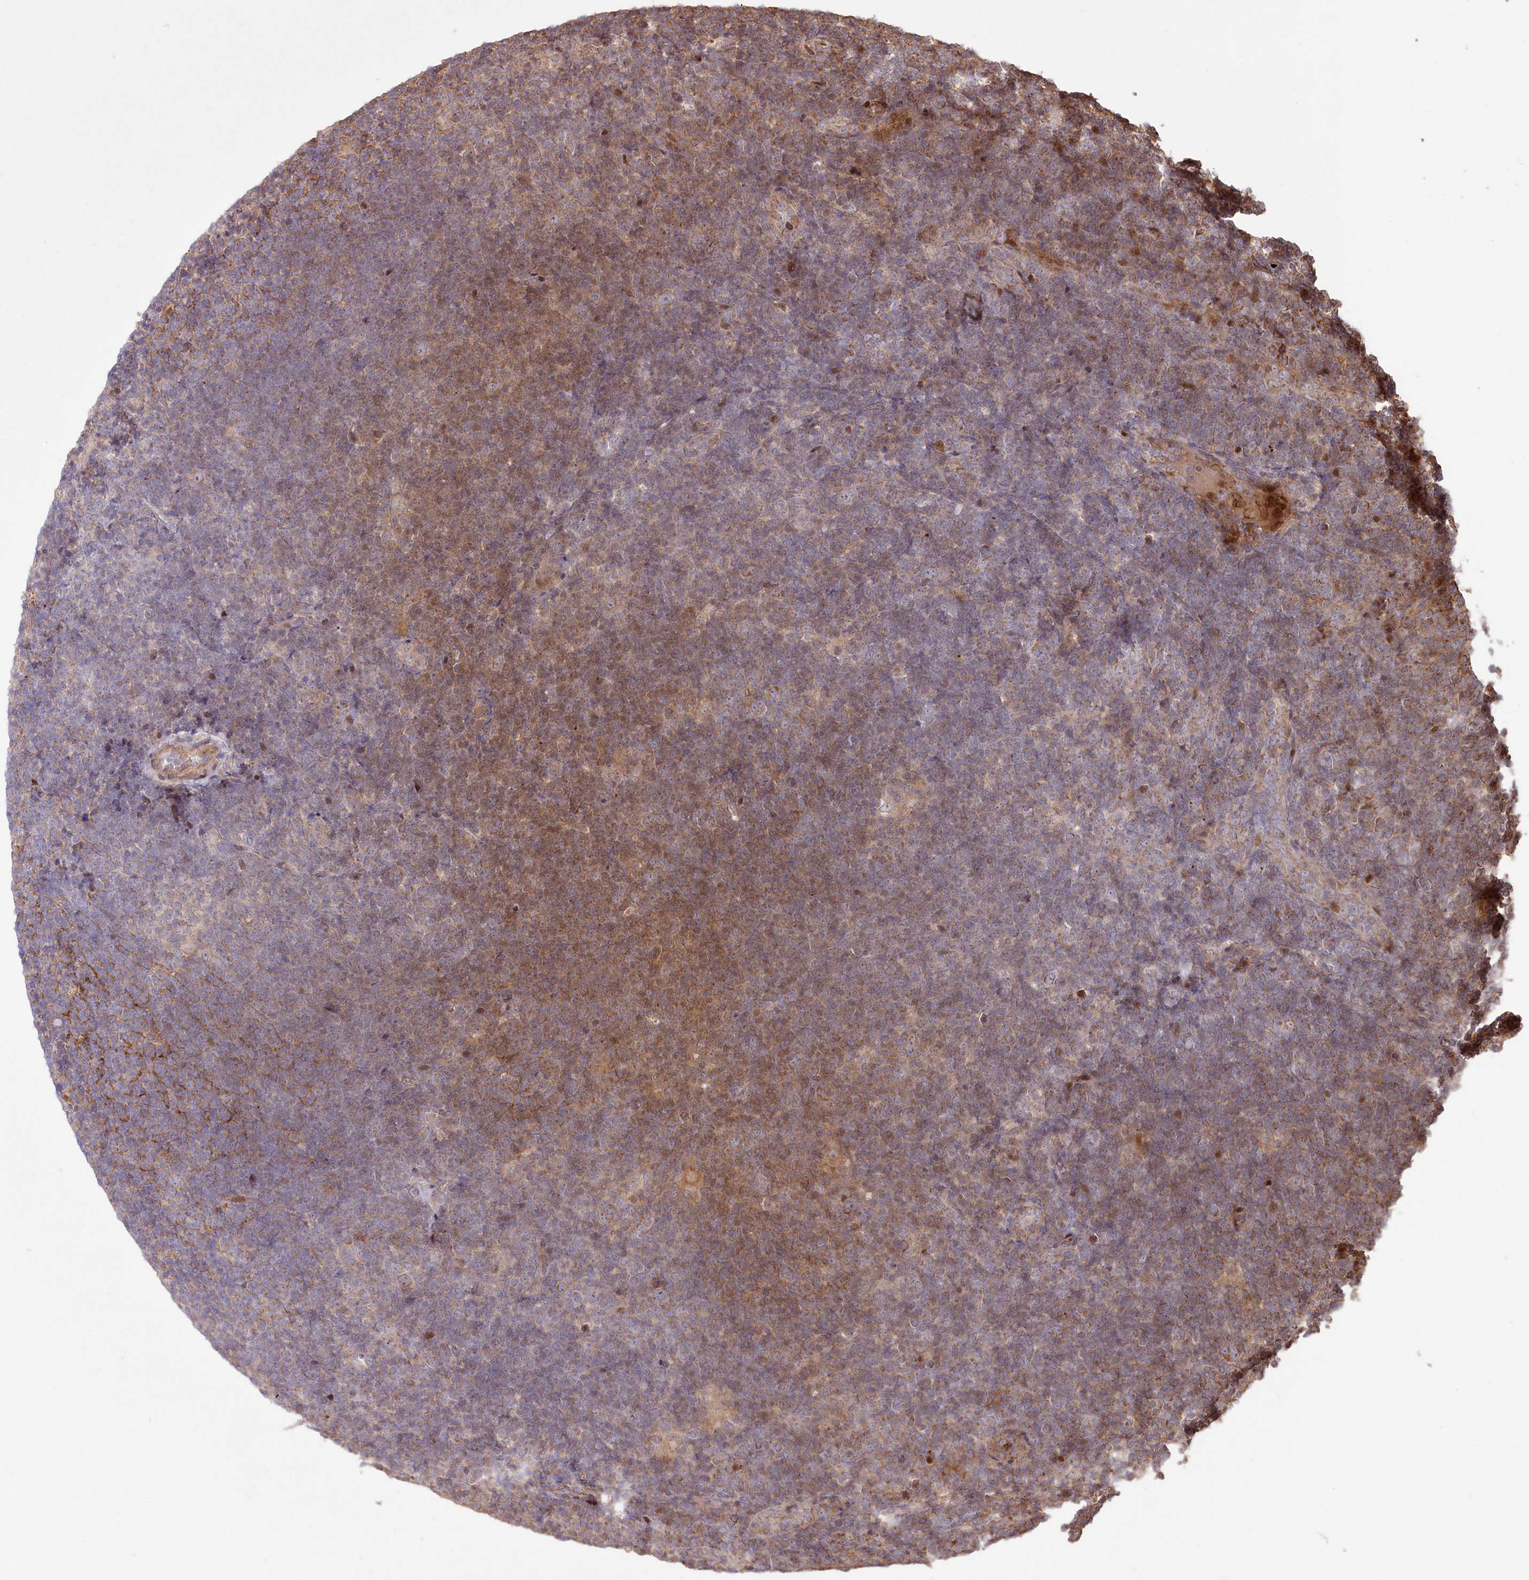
{"staining": {"intensity": "negative", "quantity": "none", "location": "none"}, "tissue": "lymphoma", "cell_type": "Tumor cells", "image_type": "cancer", "snomed": [{"axis": "morphology", "description": "Hodgkin's disease, NOS"}, {"axis": "topography", "description": "Lymph node"}], "caption": "Immunohistochemistry micrograph of neoplastic tissue: lymphoma stained with DAB displays no significant protein staining in tumor cells. (DAB immunohistochemistry with hematoxylin counter stain).", "gene": "PSTK", "patient": {"sex": "female", "age": 57}}